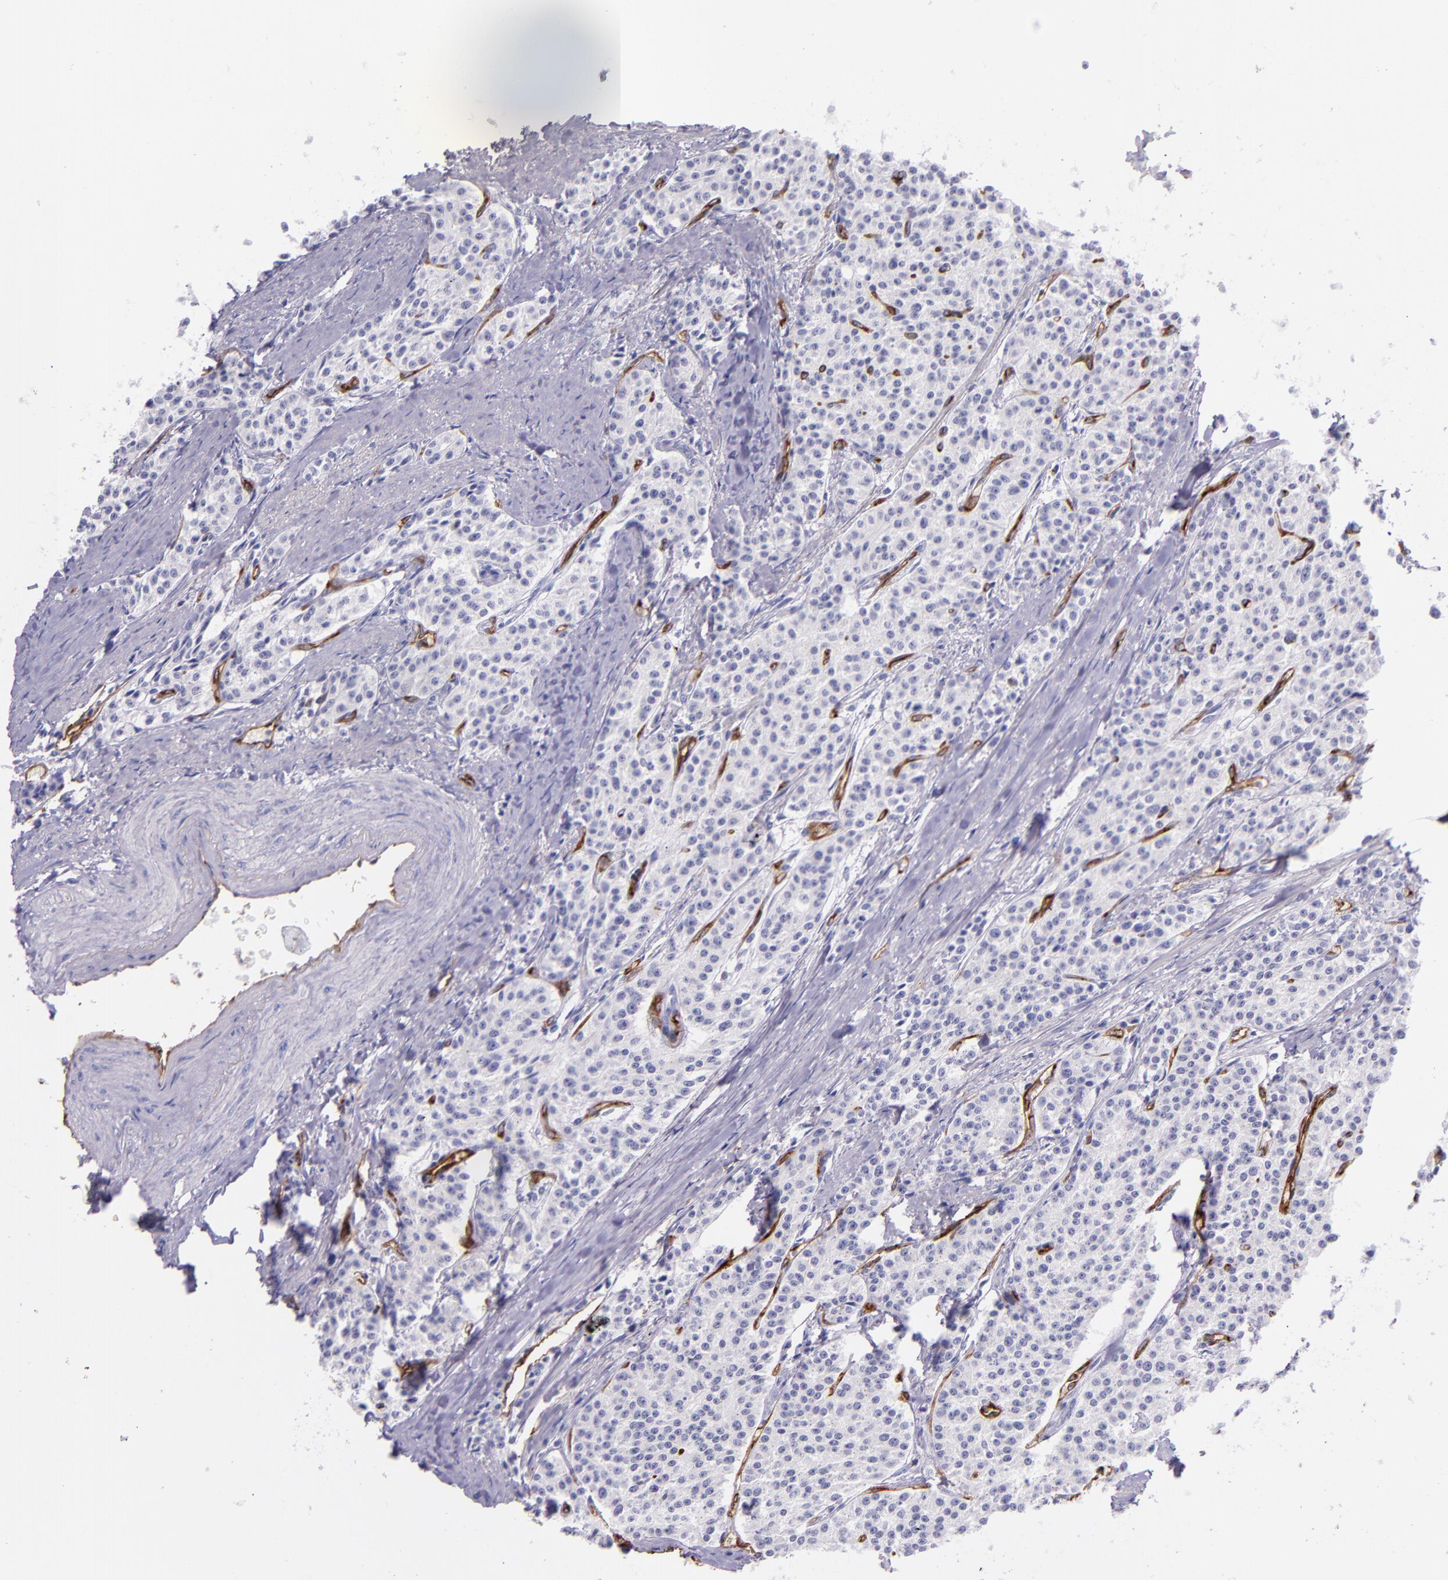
{"staining": {"intensity": "negative", "quantity": "none", "location": "none"}, "tissue": "carcinoid", "cell_type": "Tumor cells", "image_type": "cancer", "snomed": [{"axis": "morphology", "description": "Carcinoid, malignant, NOS"}, {"axis": "topography", "description": "Stomach"}], "caption": "The photomicrograph demonstrates no significant expression in tumor cells of carcinoid (malignant).", "gene": "NOS3", "patient": {"sex": "female", "age": 76}}